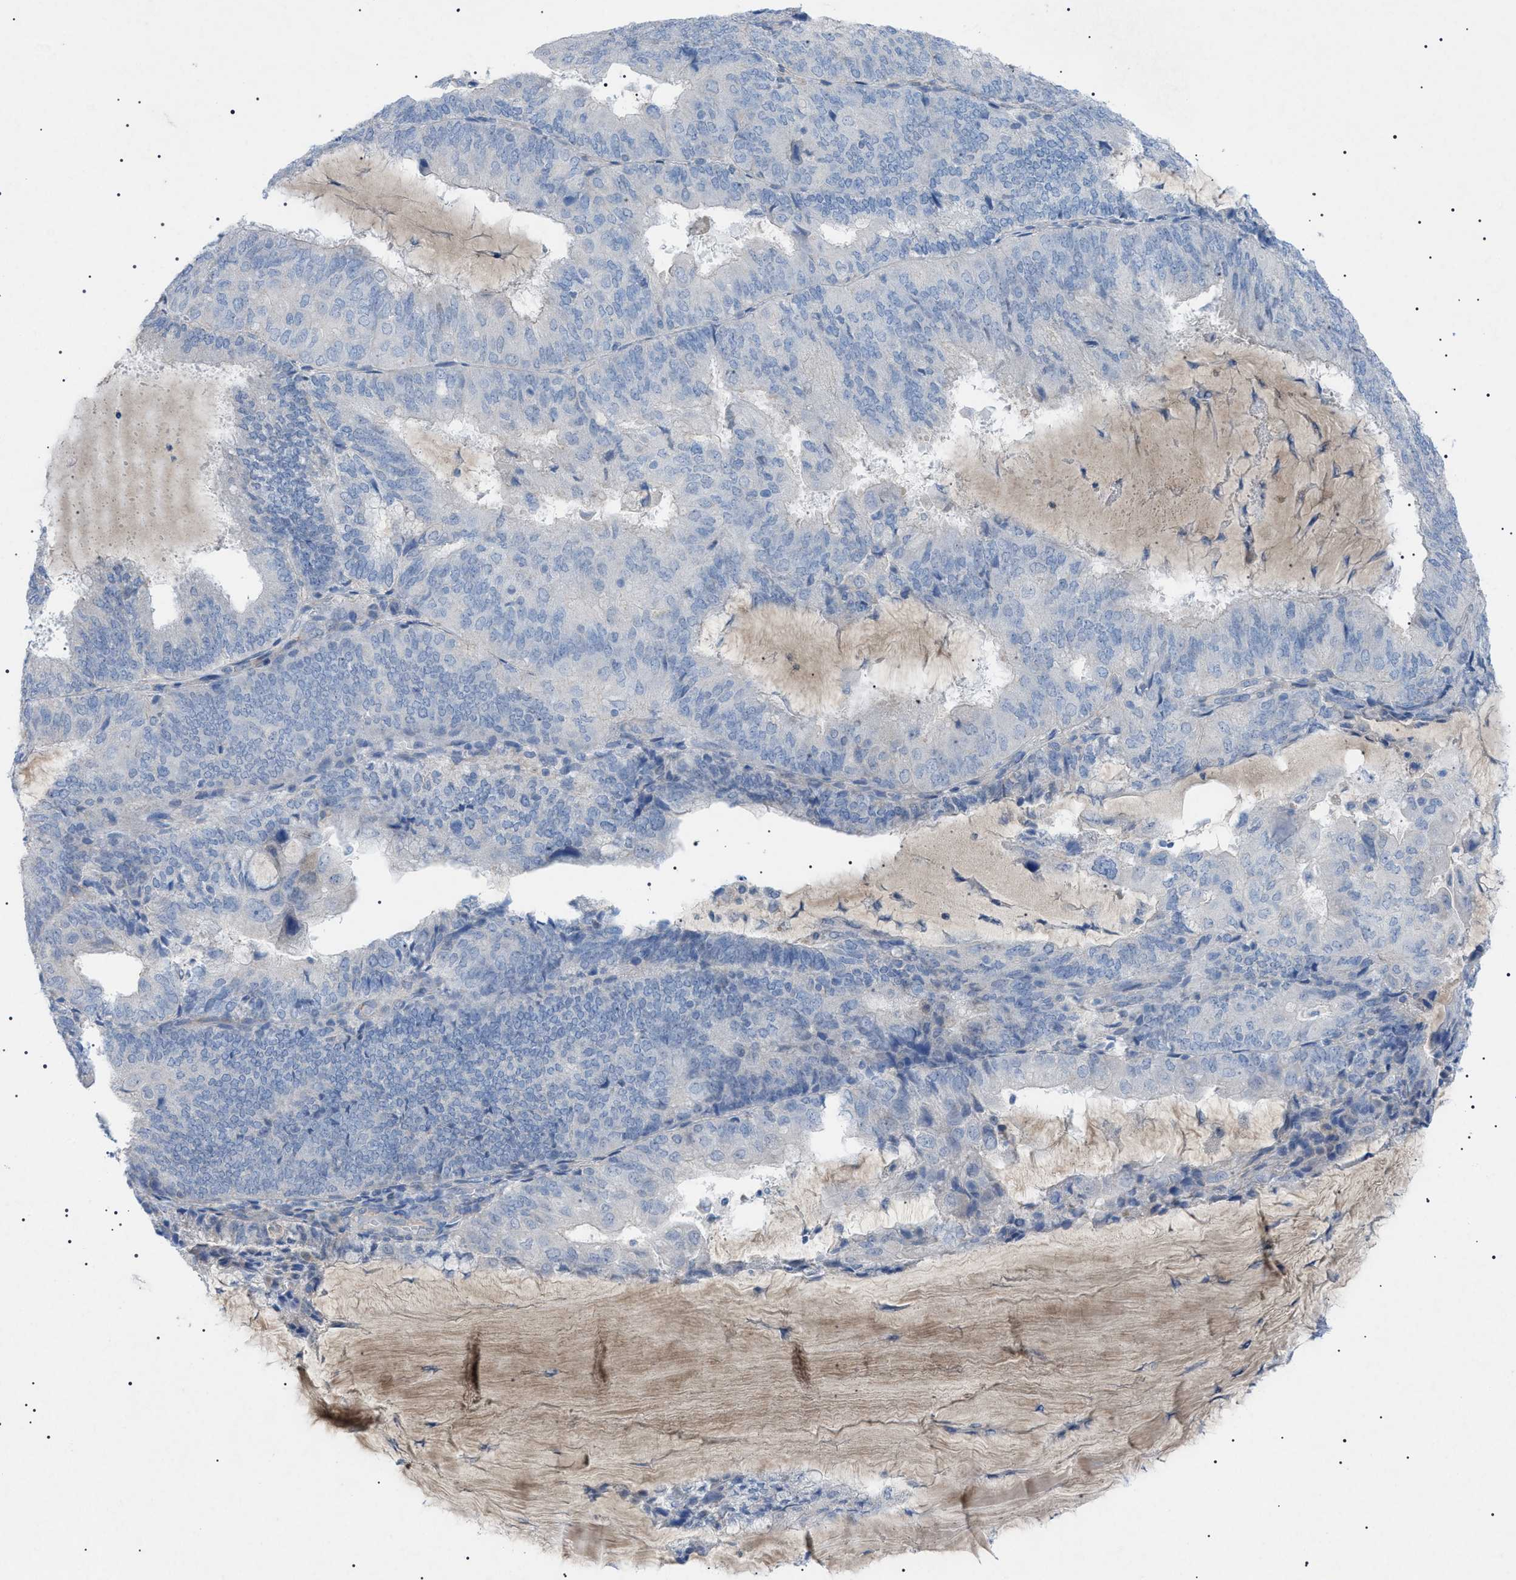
{"staining": {"intensity": "negative", "quantity": "none", "location": "none"}, "tissue": "endometrial cancer", "cell_type": "Tumor cells", "image_type": "cancer", "snomed": [{"axis": "morphology", "description": "Adenocarcinoma, NOS"}, {"axis": "topography", "description": "Endometrium"}], "caption": "Endometrial cancer (adenocarcinoma) was stained to show a protein in brown. There is no significant positivity in tumor cells. (Stains: DAB immunohistochemistry (IHC) with hematoxylin counter stain, Microscopy: brightfield microscopy at high magnification).", "gene": "ADAMTS1", "patient": {"sex": "female", "age": 81}}